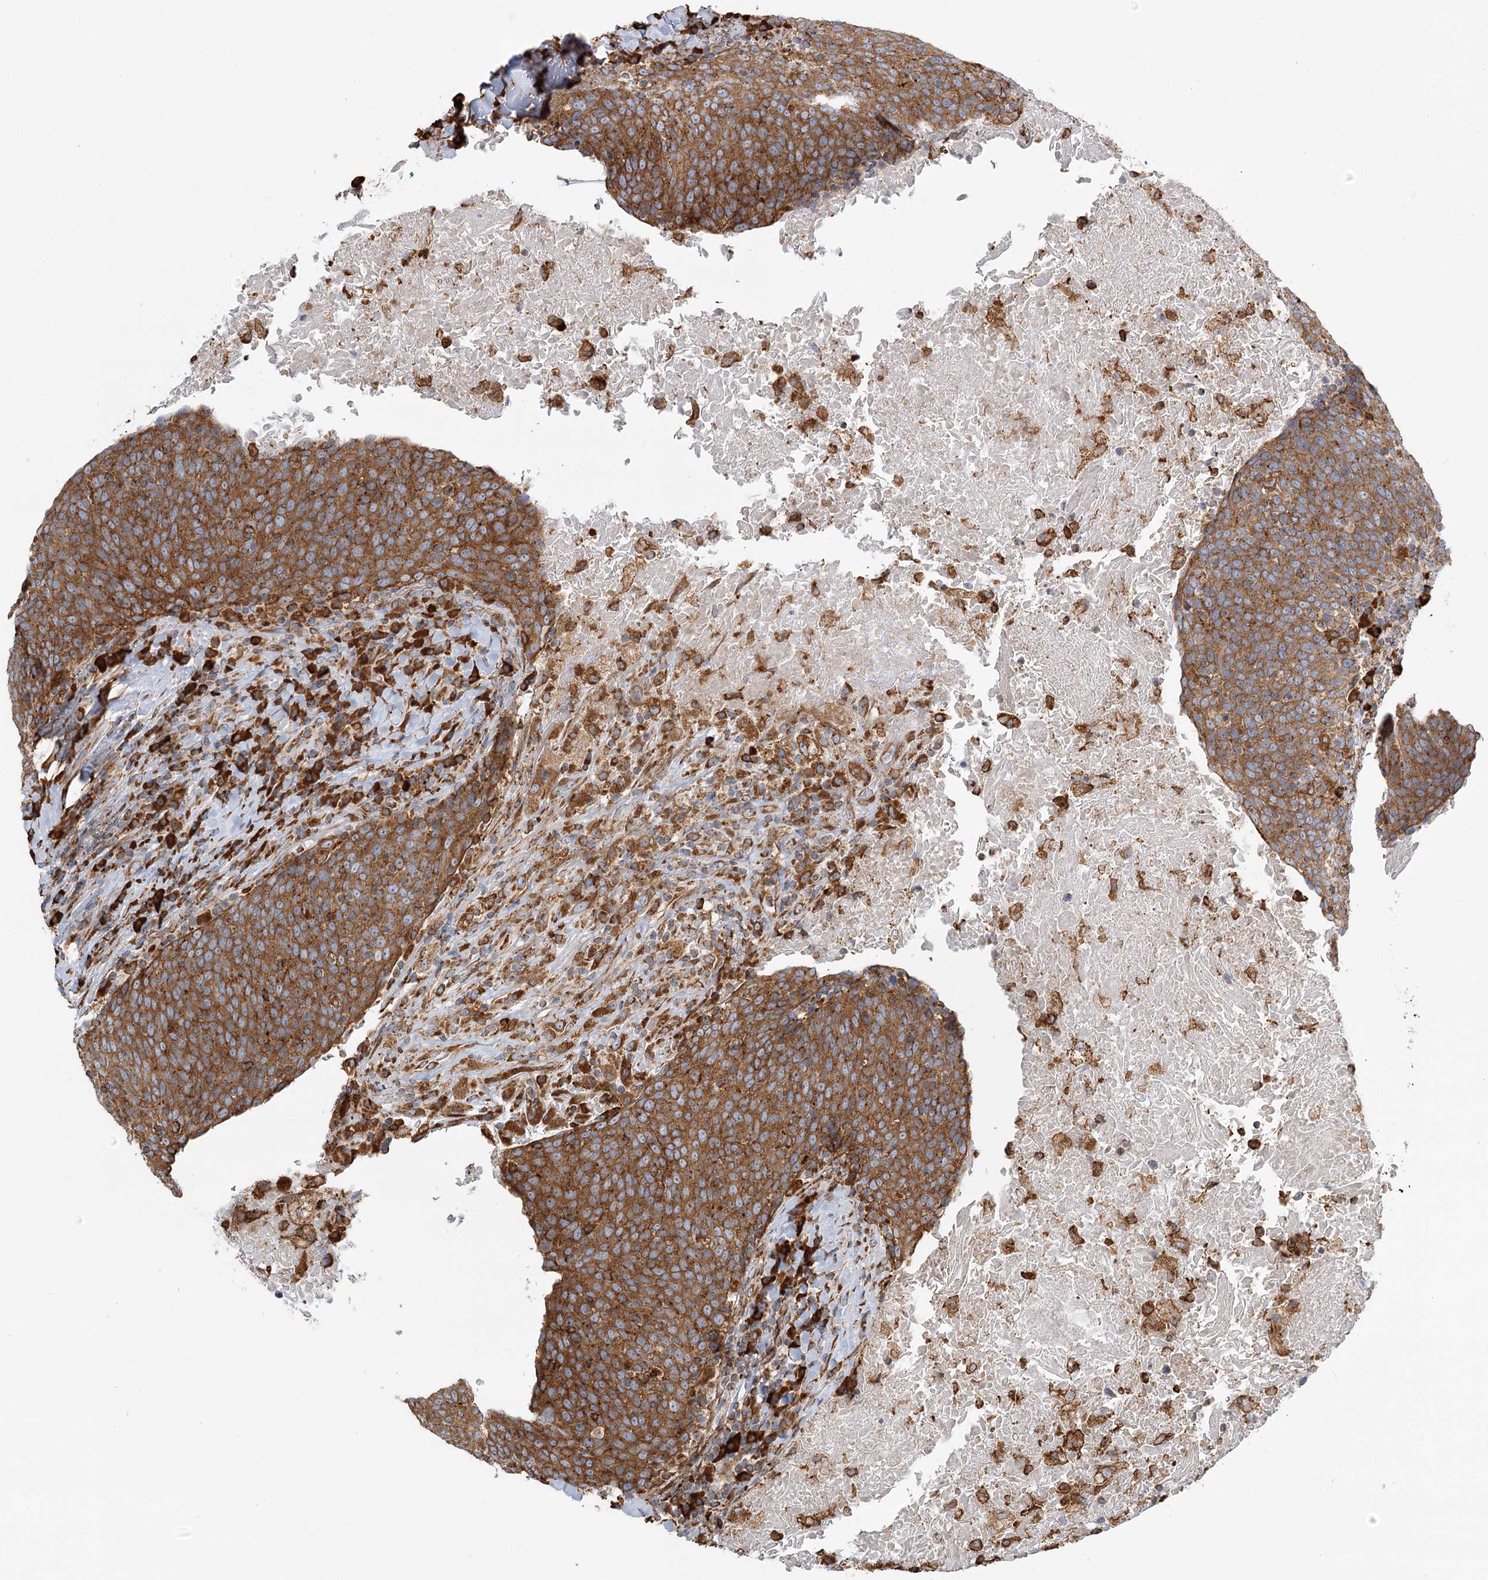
{"staining": {"intensity": "moderate", "quantity": ">75%", "location": "cytoplasmic/membranous"}, "tissue": "head and neck cancer", "cell_type": "Tumor cells", "image_type": "cancer", "snomed": [{"axis": "morphology", "description": "Squamous cell carcinoma, NOS"}, {"axis": "morphology", "description": "Squamous cell carcinoma, metastatic, NOS"}, {"axis": "topography", "description": "Lymph node"}, {"axis": "topography", "description": "Head-Neck"}], "caption": "Brown immunohistochemical staining in squamous cell carcinoma (head and neck) displays moderate cytoplasmic/membranous staining in about >75% of tumor cells. Nuclei are stained in blue.", "gene": "TAS1R1", "patient": {"sex": "male", "age": 62}}